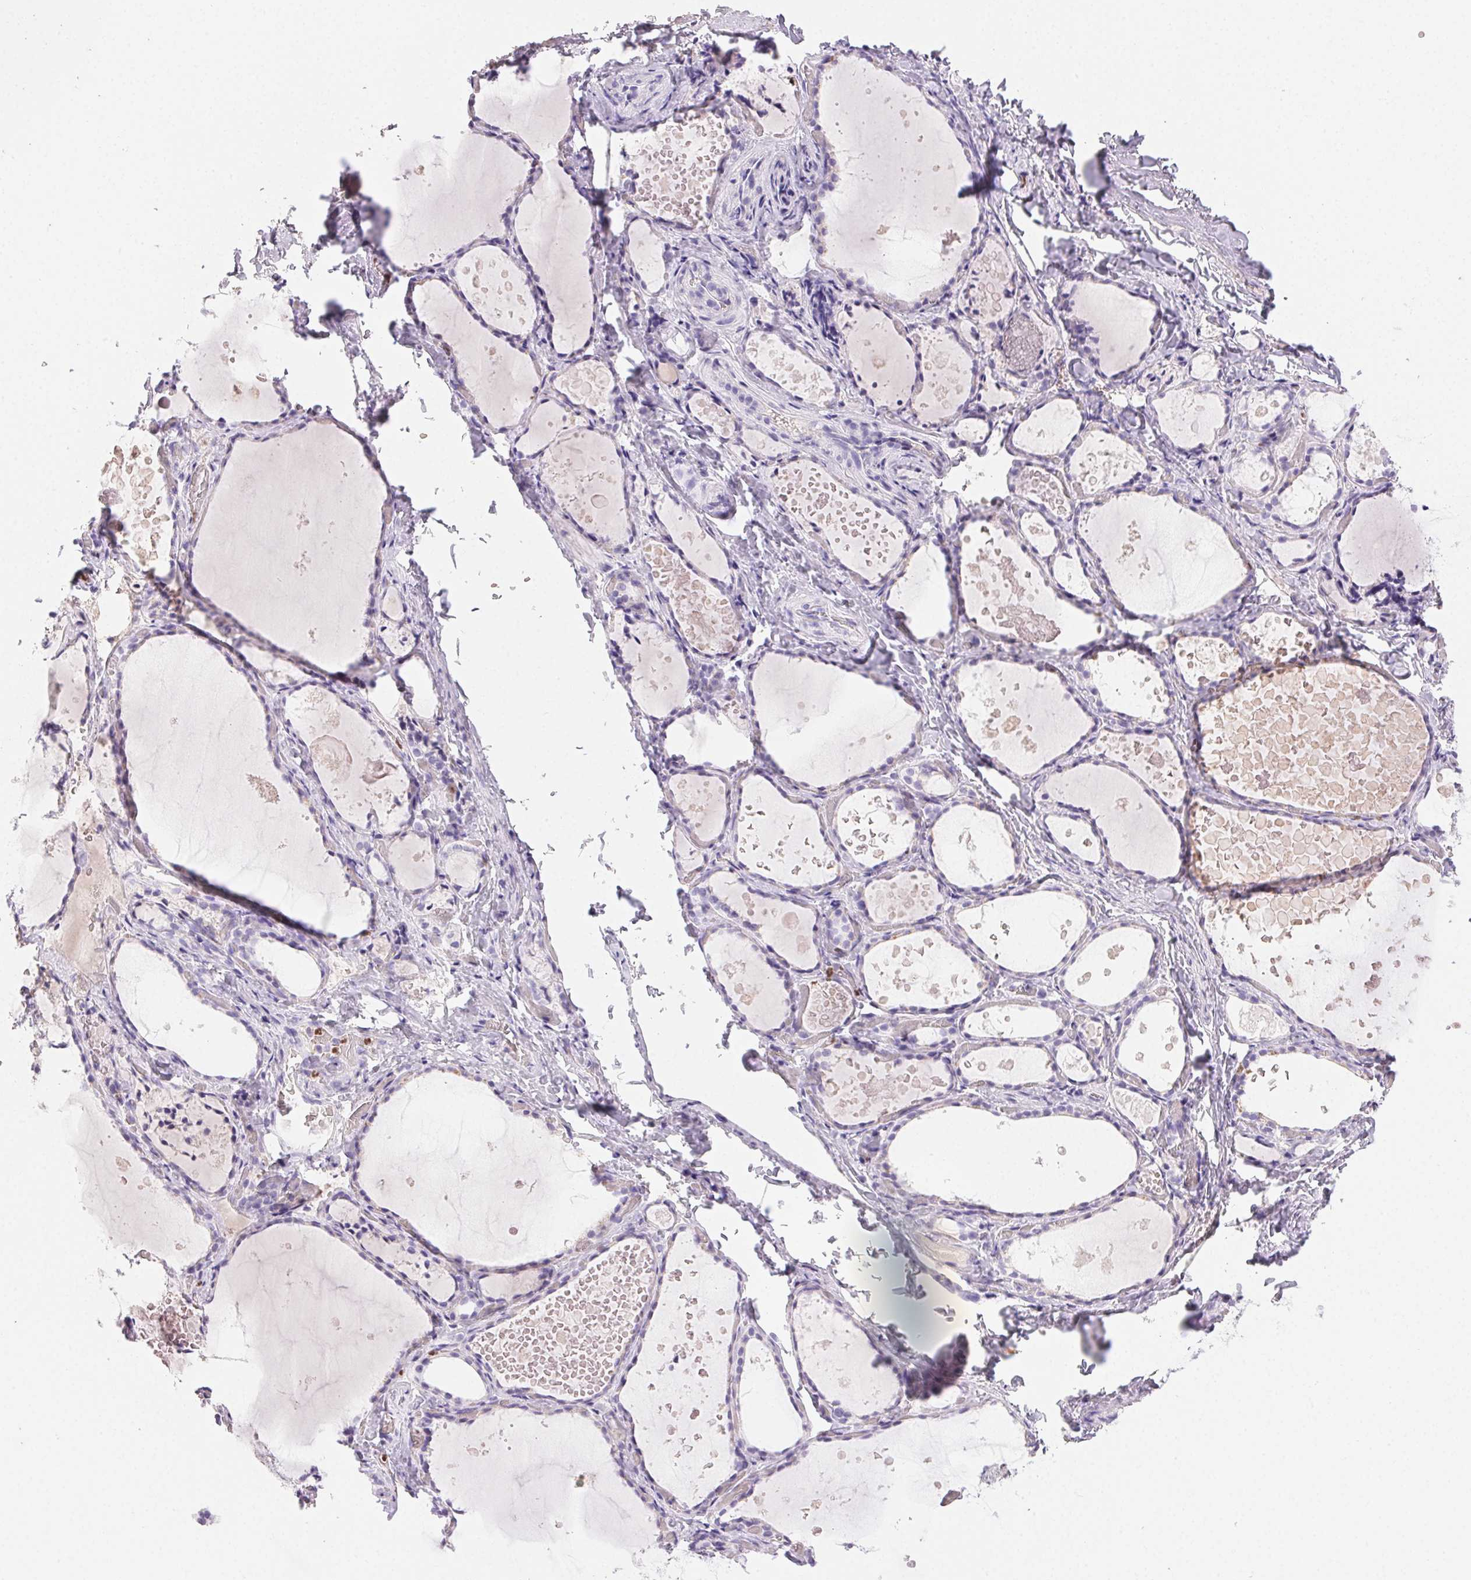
{"staining": {"intensity": "negative", "quantity": "none", "location": "none"}, "tissue": "thyroid gland", "cell_type": "Glandular cells", "image_type": "normal", "snomed": [{"axis": "morphology", "description": "Normal tissue, NOS"}, {"axis": "topography", "description": "Thyroid gland"}], "caption": "There is no significant positivity in glandular cells of thyroid gland. (Stains: DAB IHC with hematoxylin counter stain, Microscopy: brightfield microscopy at high magnification).", "gene": "PADI4", "patient": {"sex": "female", "age": 56}}